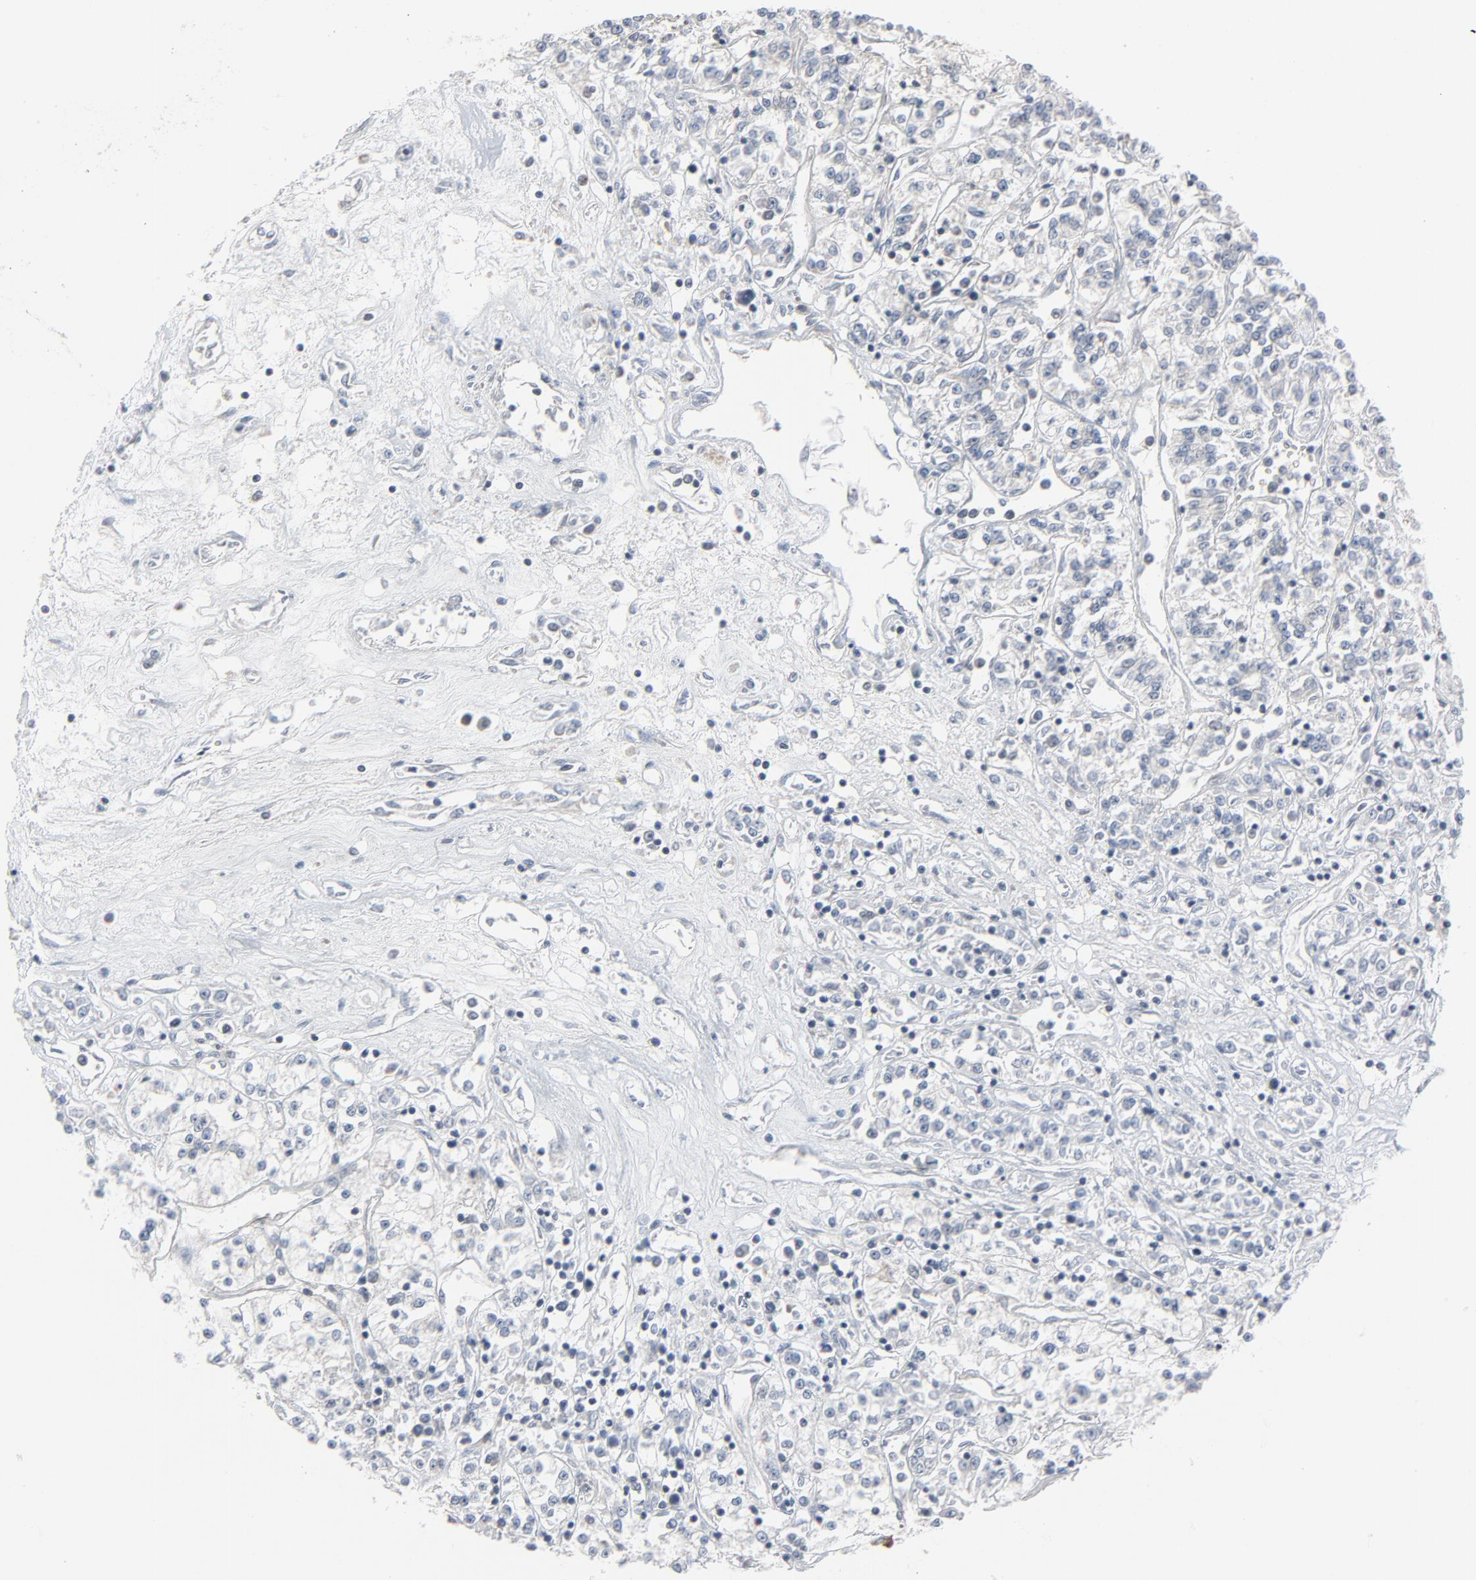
{"staining": {"intensity": "negative", "quantity": "none", "location": "none"}, "tissue": "renal cancer", "cell_type": "Tumor cells", "image_type": "cancer", "snomed": [{"axis": "morphology", "description": "Adenocarcinoma, NOS"}, {"axis": "topography", "description": "Kidney"}], "caption": "An immunohistochemistry image of renal cancer (adenocarcinoma) is shown. There is no staining in tumor cells of renal cancer (adenocarcinoma).", "gene": "SAGE1", "patient": {"sex": "female", "age": 76}}